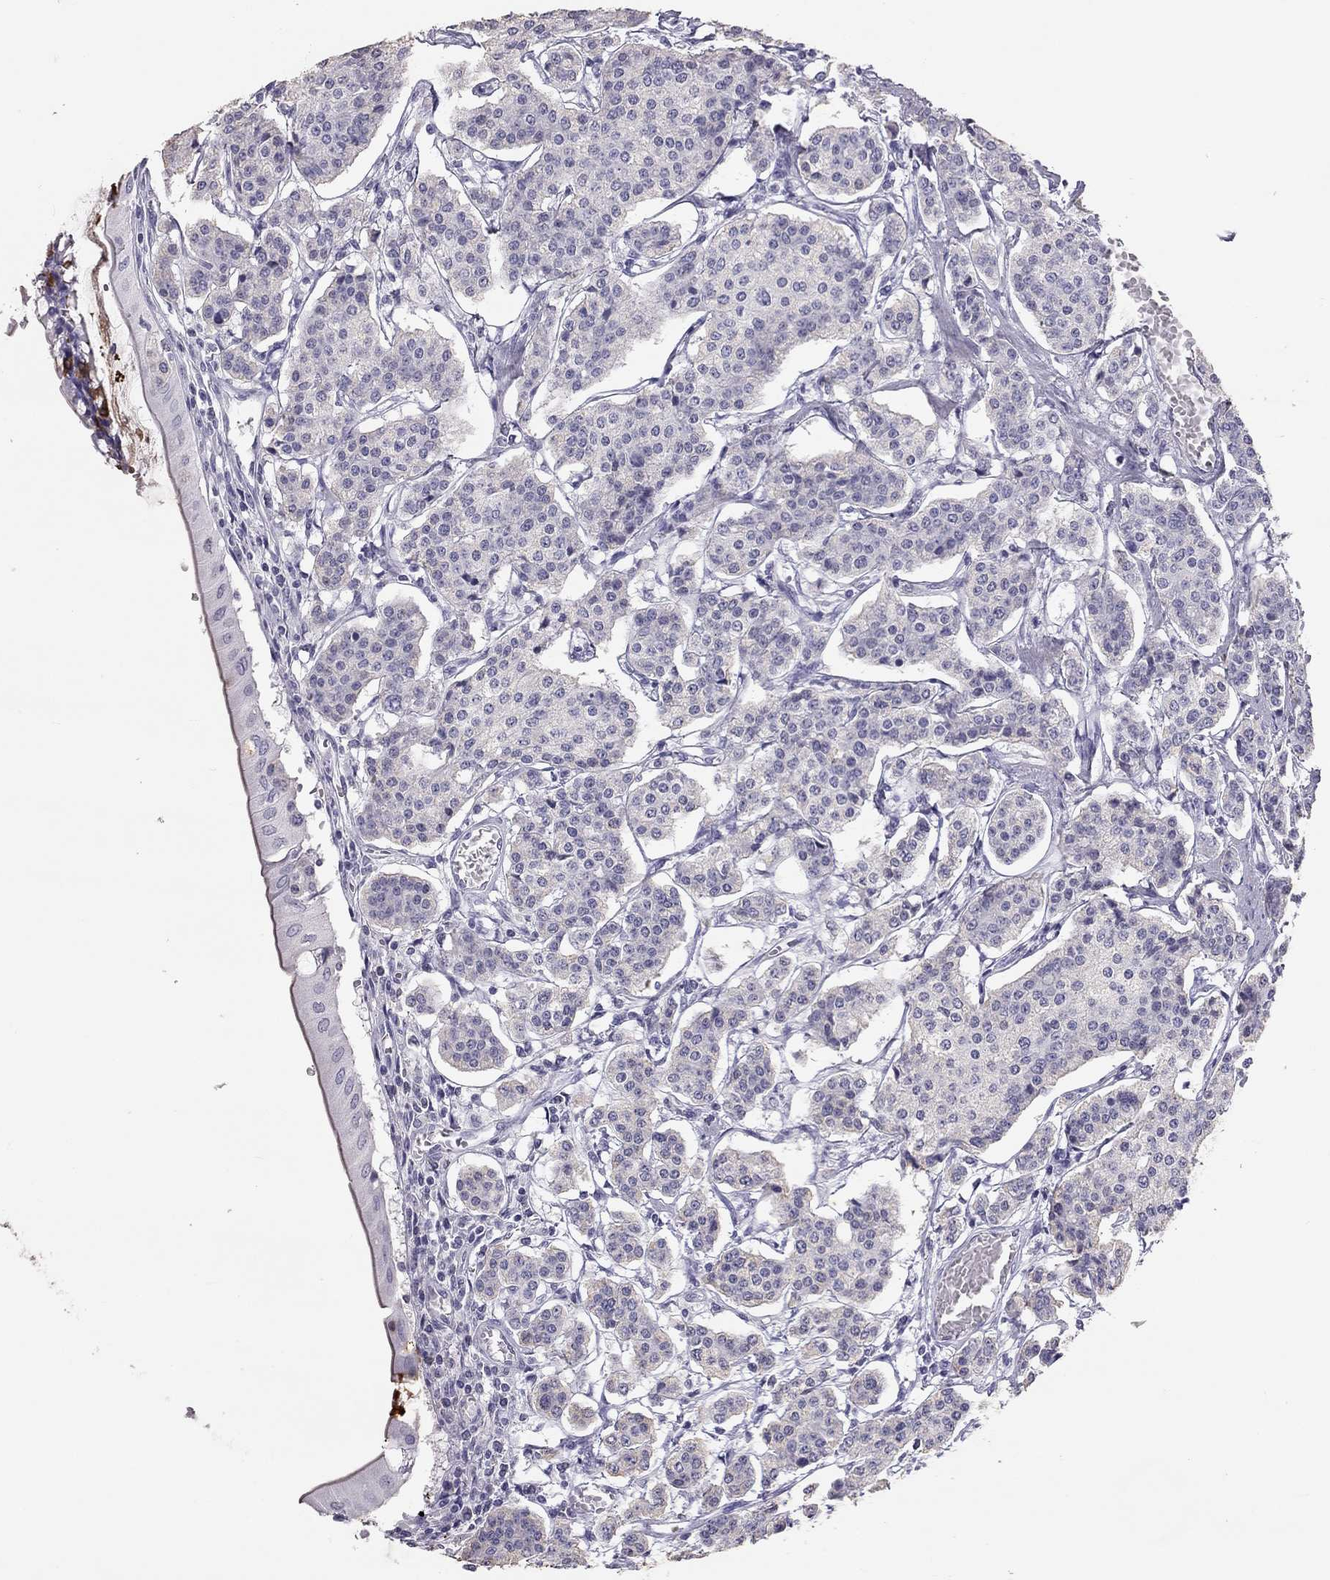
{"staining": {"intensity": "negative", "quantity": "none", "location": "none"}, "tissue": "carcinoid", "cell_type": "Tumor cells", "image_type": "cancer", "snomed": [{"axis": "morphology", "description": "Carcinoid, malignant, NOS"}, {"axis": "topography", "description": "Small intestine"}], "caption": "The photomicrograph displays no staining of tumor cells in malignant carcinoid.", "gene": "KLRG1", "patient": {"sex": "female", "age": 65}}